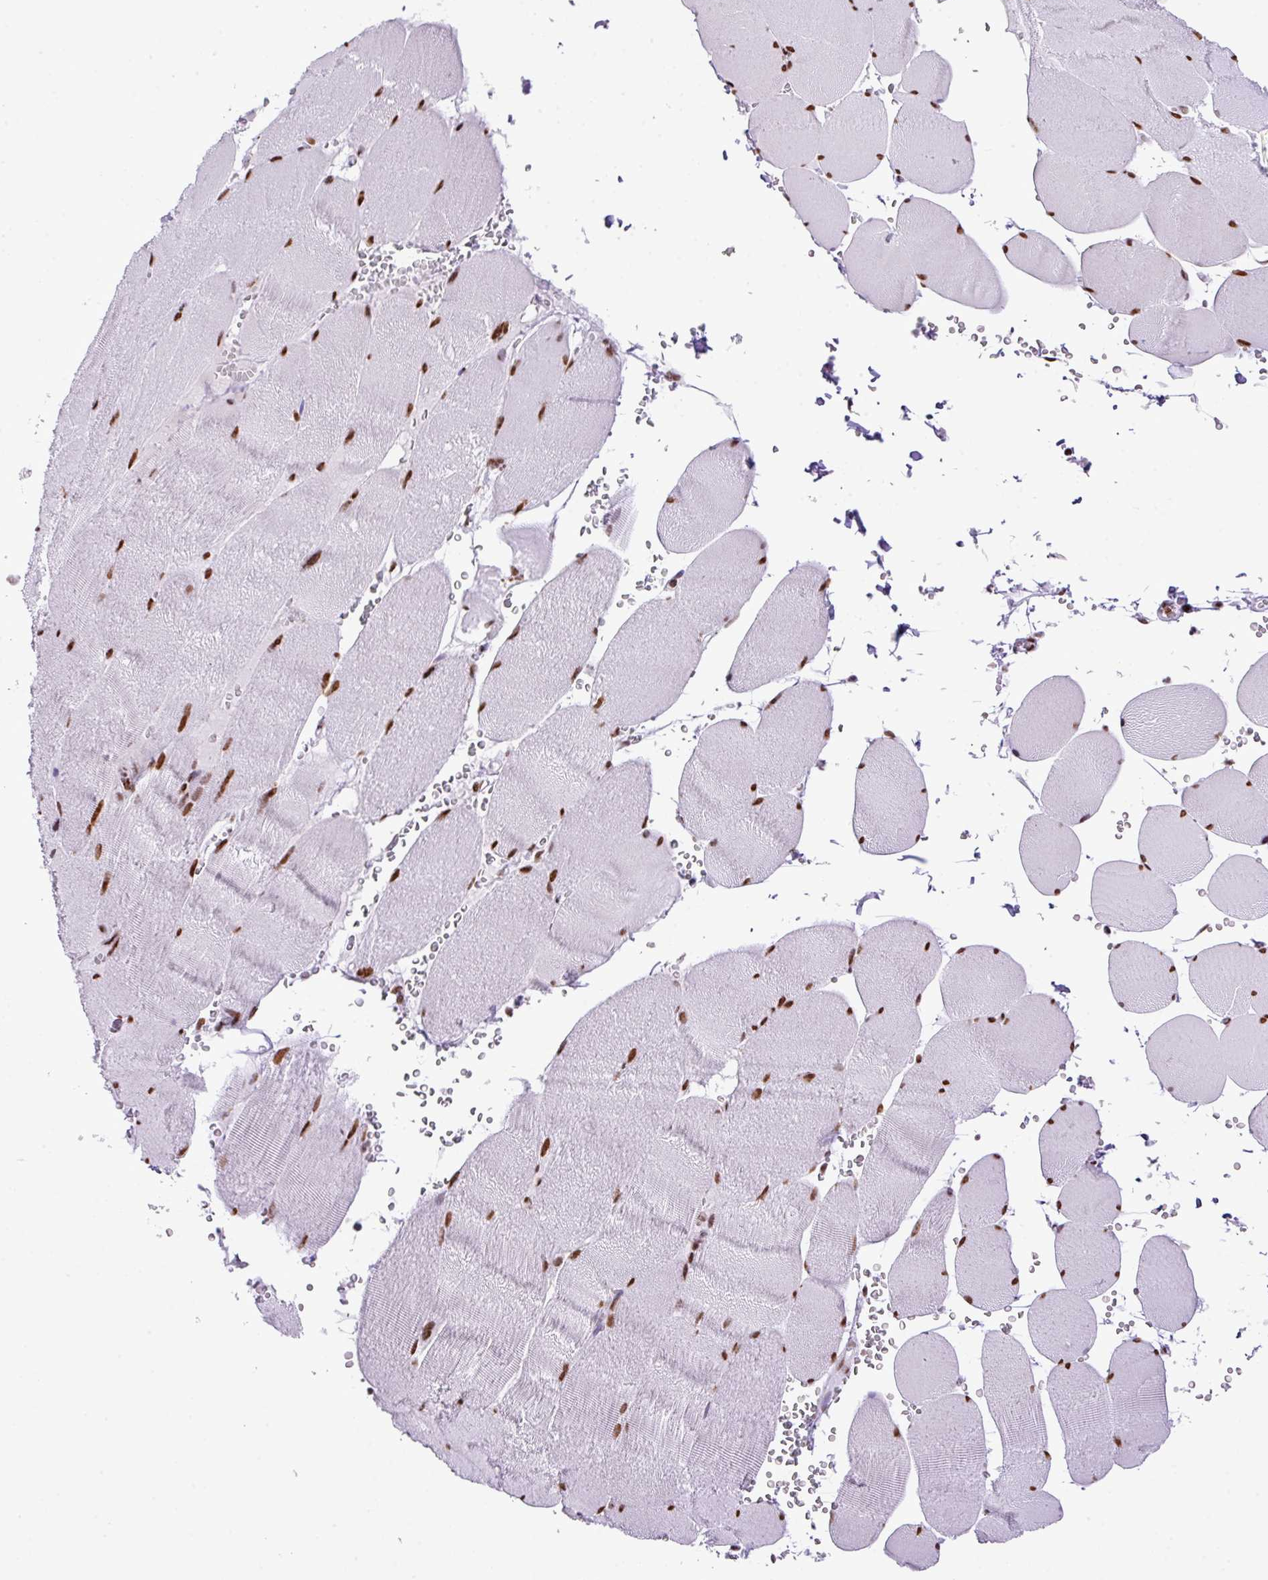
{"staining": {"intensity": "moderate", "quantity": "25%-75%", "location": "nuclear"}, "tissue": "skeletal muscle", "cell_type": "Myocytes", "image_type": "normal", "snomed": [{"axis": "morphology", "description": "Normal tissue, NOS"}, {"axis": "topography", "description": "Skeletal muscle"}, {"axis": "topography", "description": "Head-Neck"}], "caption": "Brown immunohistochemical staining in unremarkable skeletal muscle demonstrates moderate nuclear positivity in about 25%-75% of myocytes.", "gene": "RARG", "patient": {"sex": "male", "age": 66}}